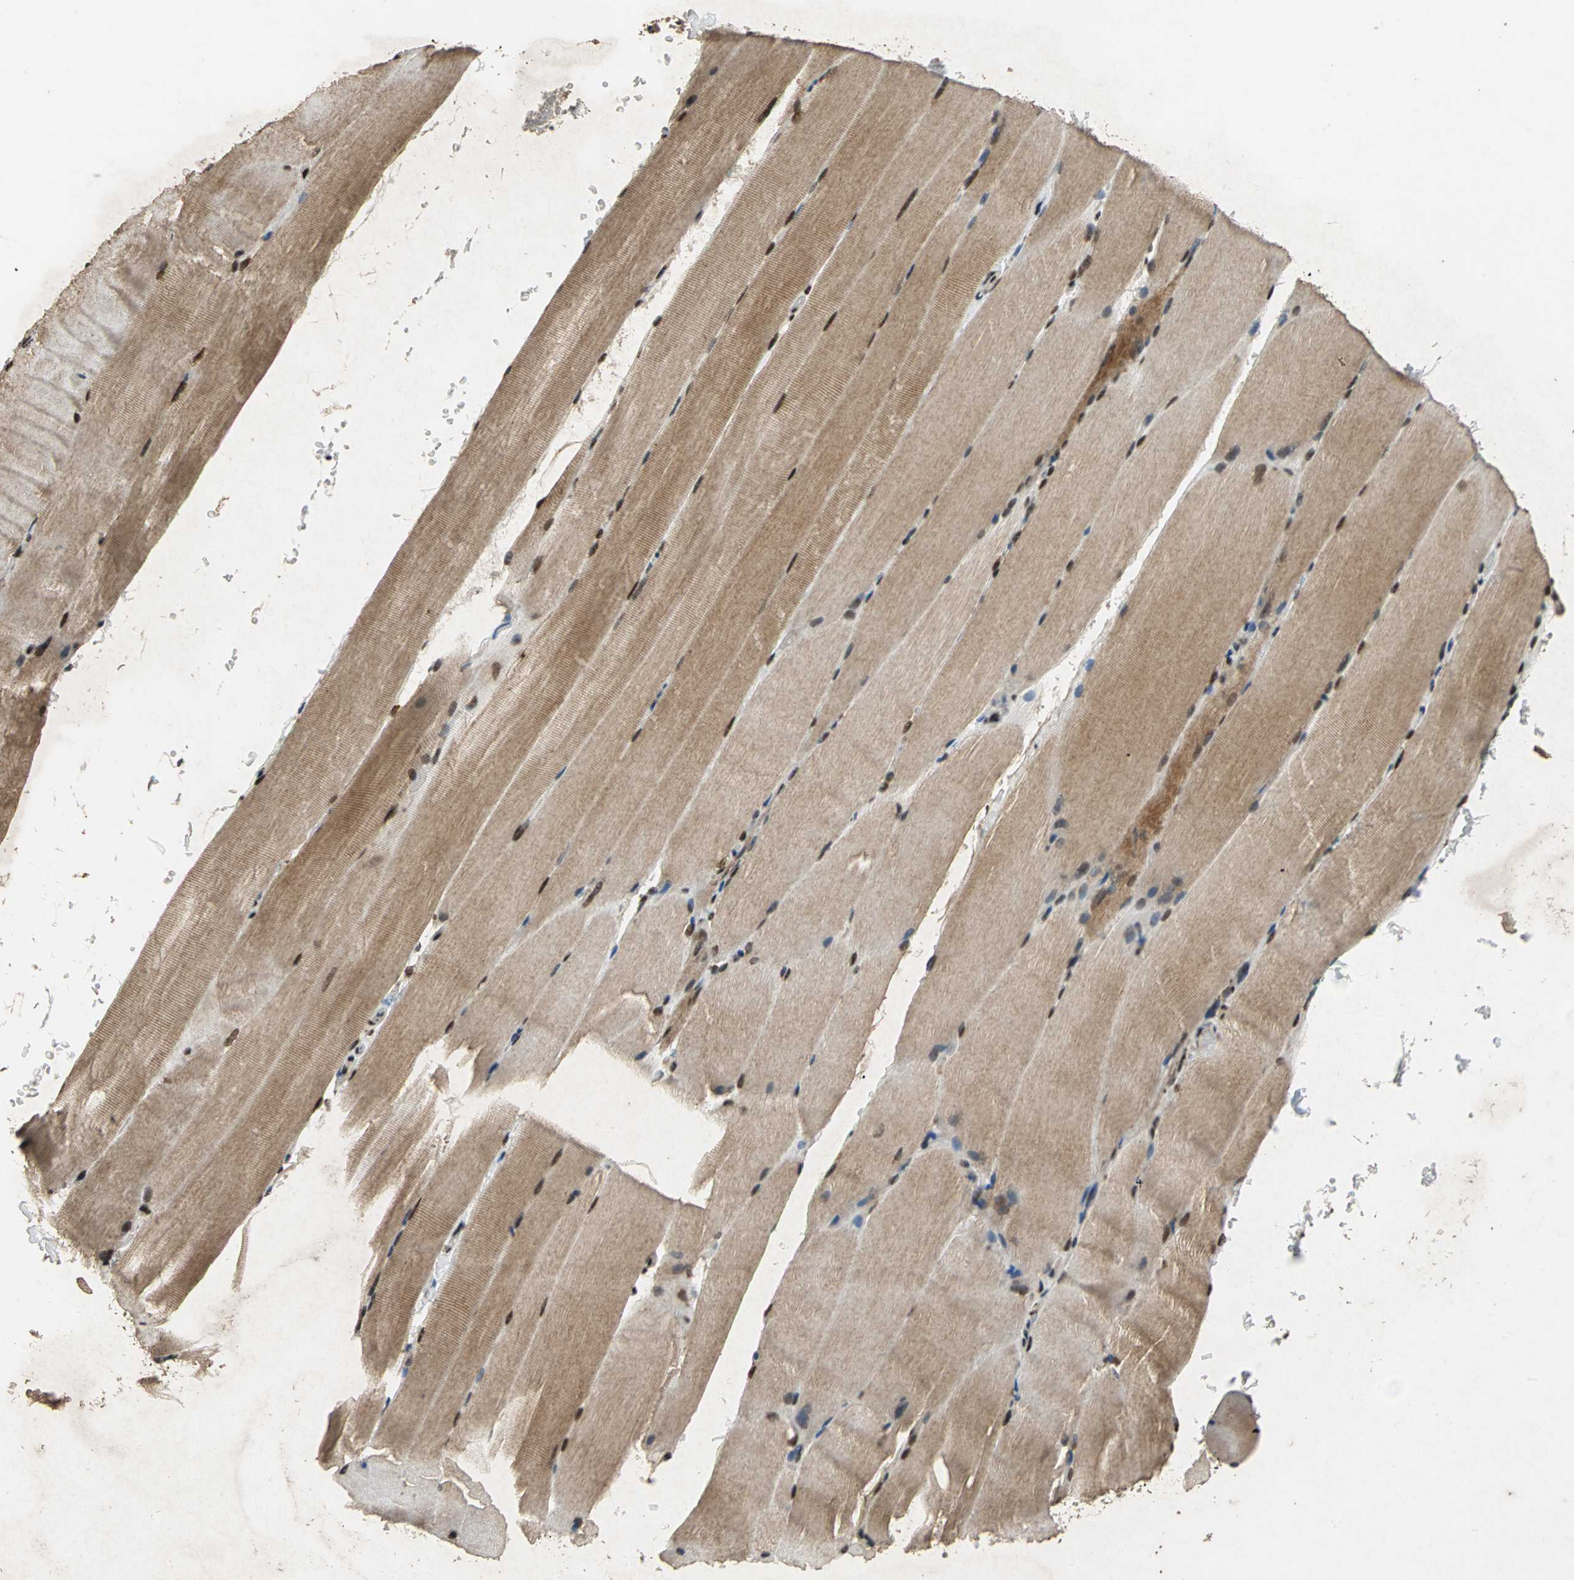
{"staining": {"intensity": "moderate", "quantity": ">75%", "location": "cytoplasmic/membranous,nuclear"}, "tissue": "skeletal muscle", "cell_type": "Myocytes", "image_type": "normal", "snomed": [{"axis": "morphology", "description": "Normal tissue, NOS"}, {"axis": "topography", "description": "Skeletal muscle"}, {"axis": "topography", "description": "Parathyroid gland"}], "caption": "Approximately >75% of myocytes in benign skeletal muscle display moderate cytoplasmic/membranous,nuclear protein expression as visualized by brown immunohistochemical staining.", "gene": "MTA2", "patient": {"sex": "female", "age": 37}}